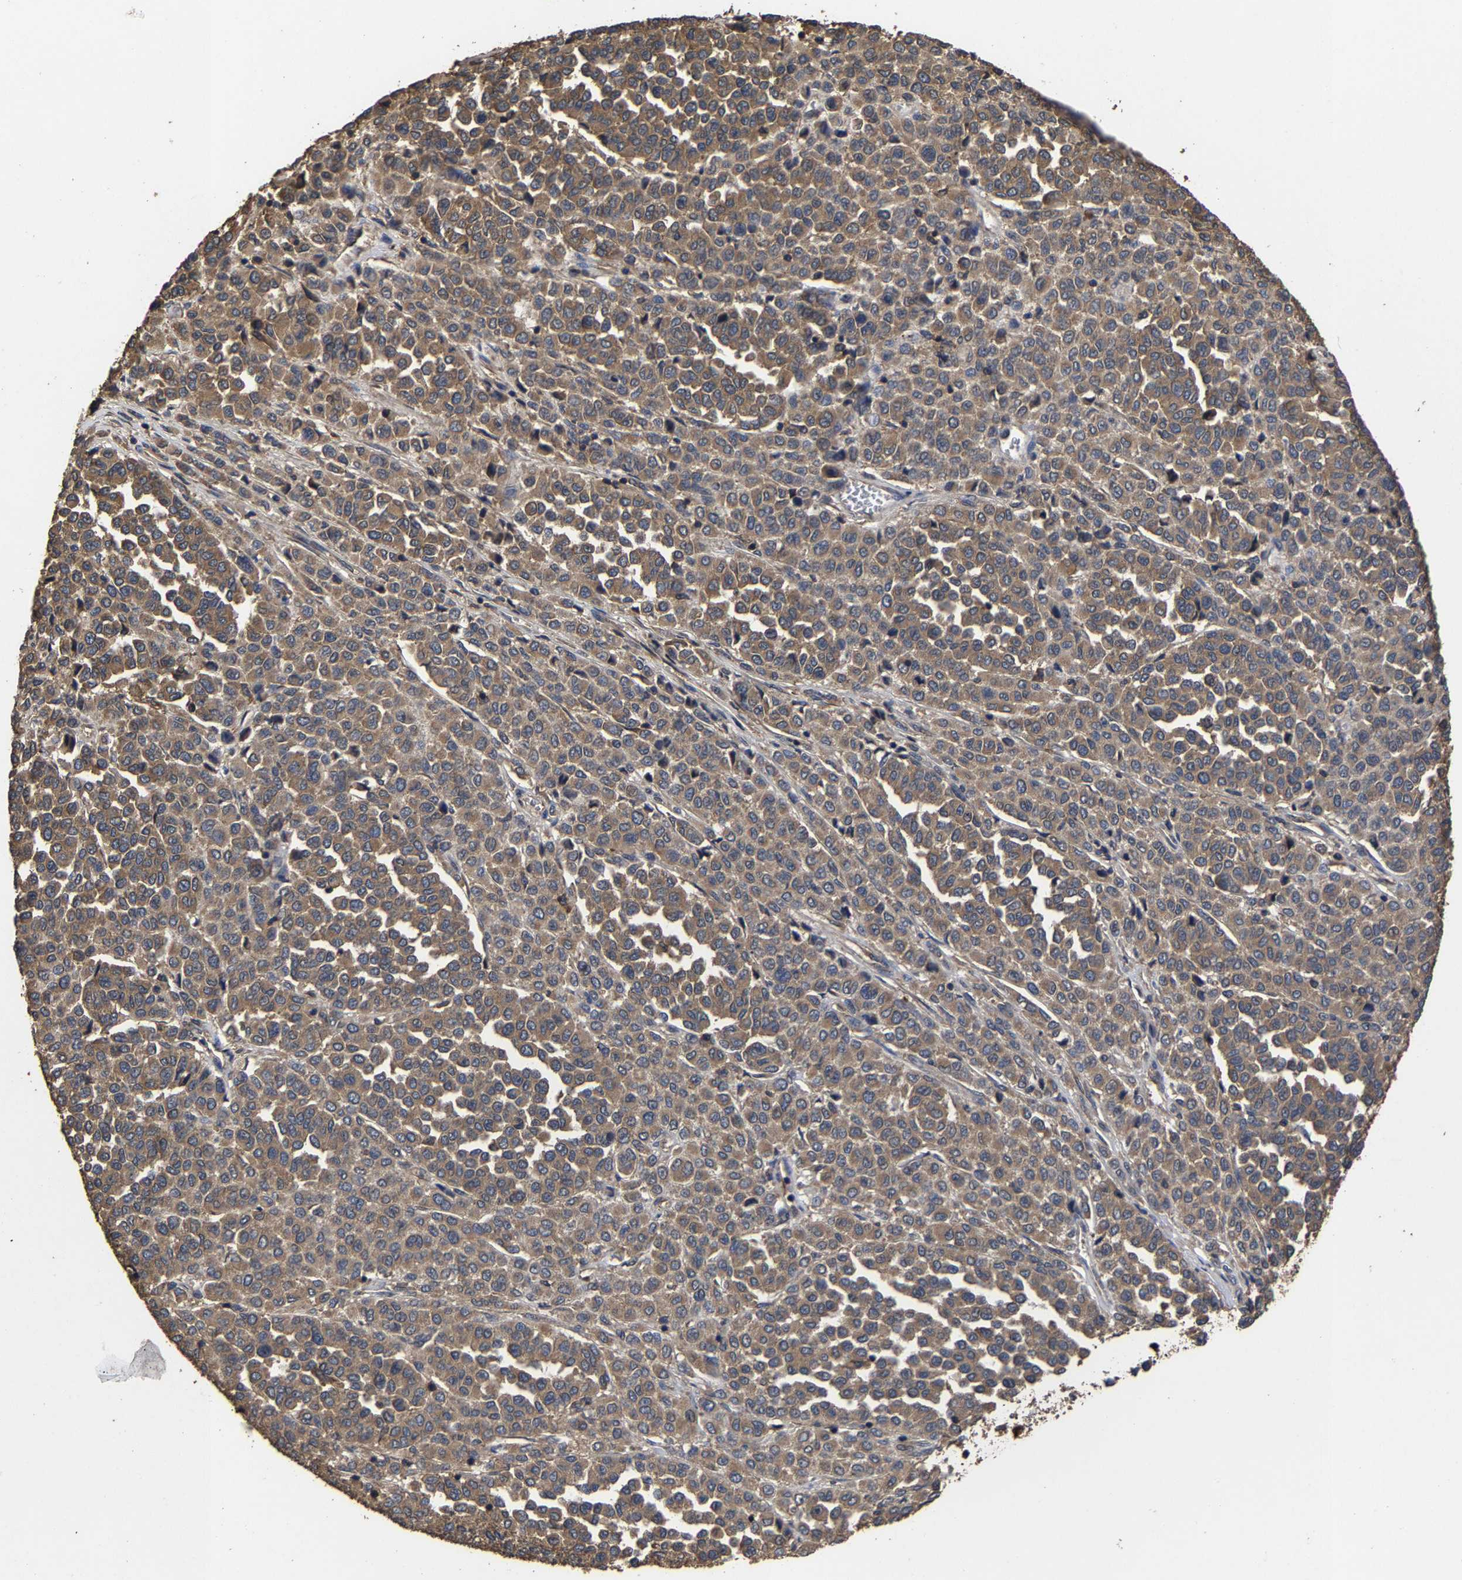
{"staining": {"intensity": "moderate", "quantity": ">75%", "location": "cytoplasmic/membranous"}, "tissue": "melanoma", "cell_type": "Tumor cells", "image_type": "cancer", "snomed": [{"axis": "morphology", "description": "Malignant melanoma, Metastatic site"}, {"axis": "topography", "description": "Pancreas"}], "caption": "A photomicrograph of malignant melanoma (metastatic site) stained for a protein exhibits moderate cytoplasmic/membranous brown staining in tumor cells.", "gene": "ITCH", "patient": {"sex": "female", "age": 30}}